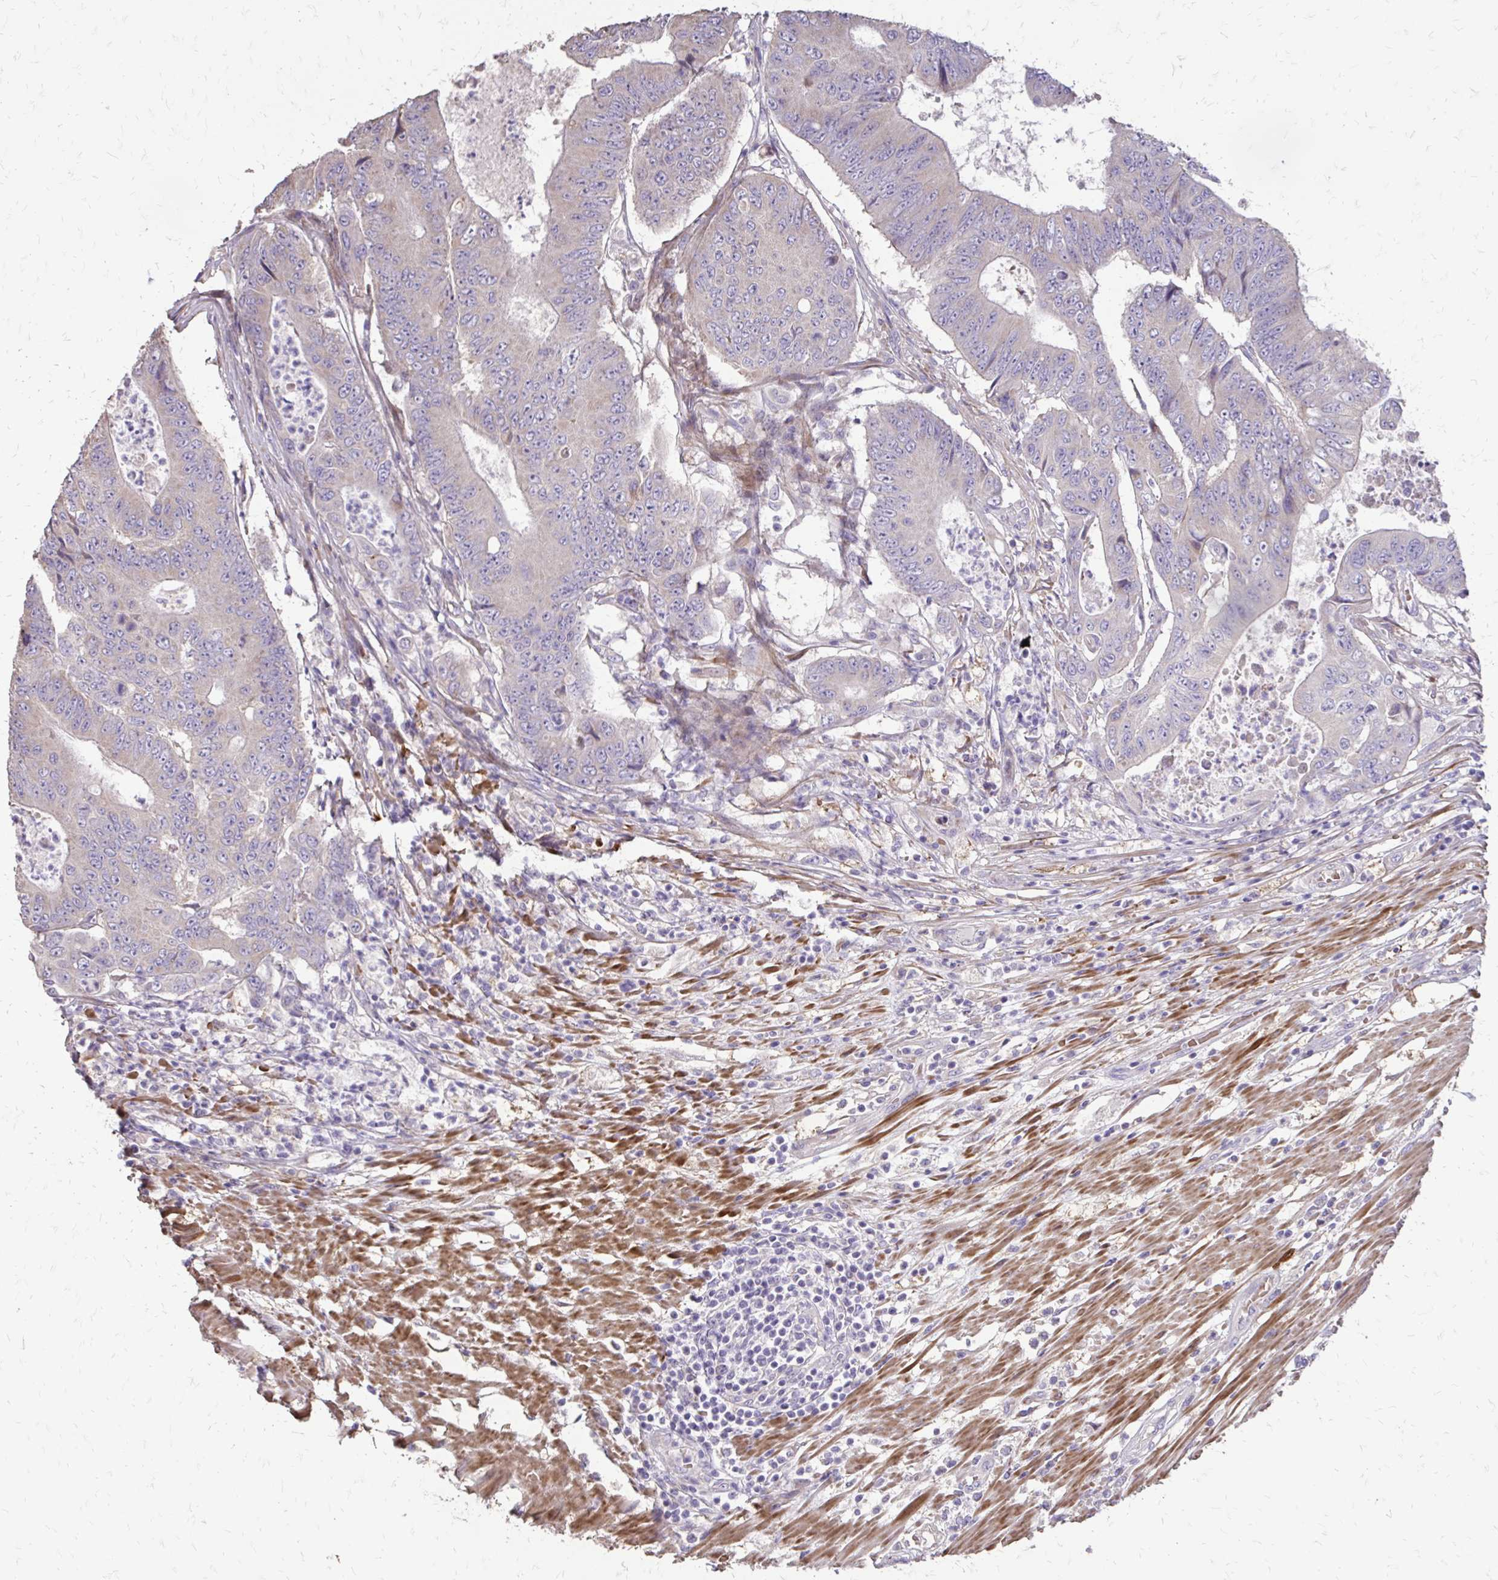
{"staining": {"intensity": "negative", "quantity": "none", "location": "none"}, "tissue": "colorectal cancer", "cell_type": "Tumor cells", "image_type": "cancer", "snomed": [{"axis": "morphology", "description": "Adenocarcinoma, NOS"}, {"axis": "topography", "description": "Colon"}], "caption": "Immunohistochemistry (IHC) micrograph of neoplastic tissue: colorectal adenocarcinoma stained with DAB (3,3'-diaminobenzidine) demonstrates no significant protein staining in tumor cells. The staining is performed using DAB (3,3'-diaminobenzidine) brown chromogen with nuclei counter-stained in using hematoxylin.", "gene": "MYORG", "patient": {"sex": "female", "age": 48}}